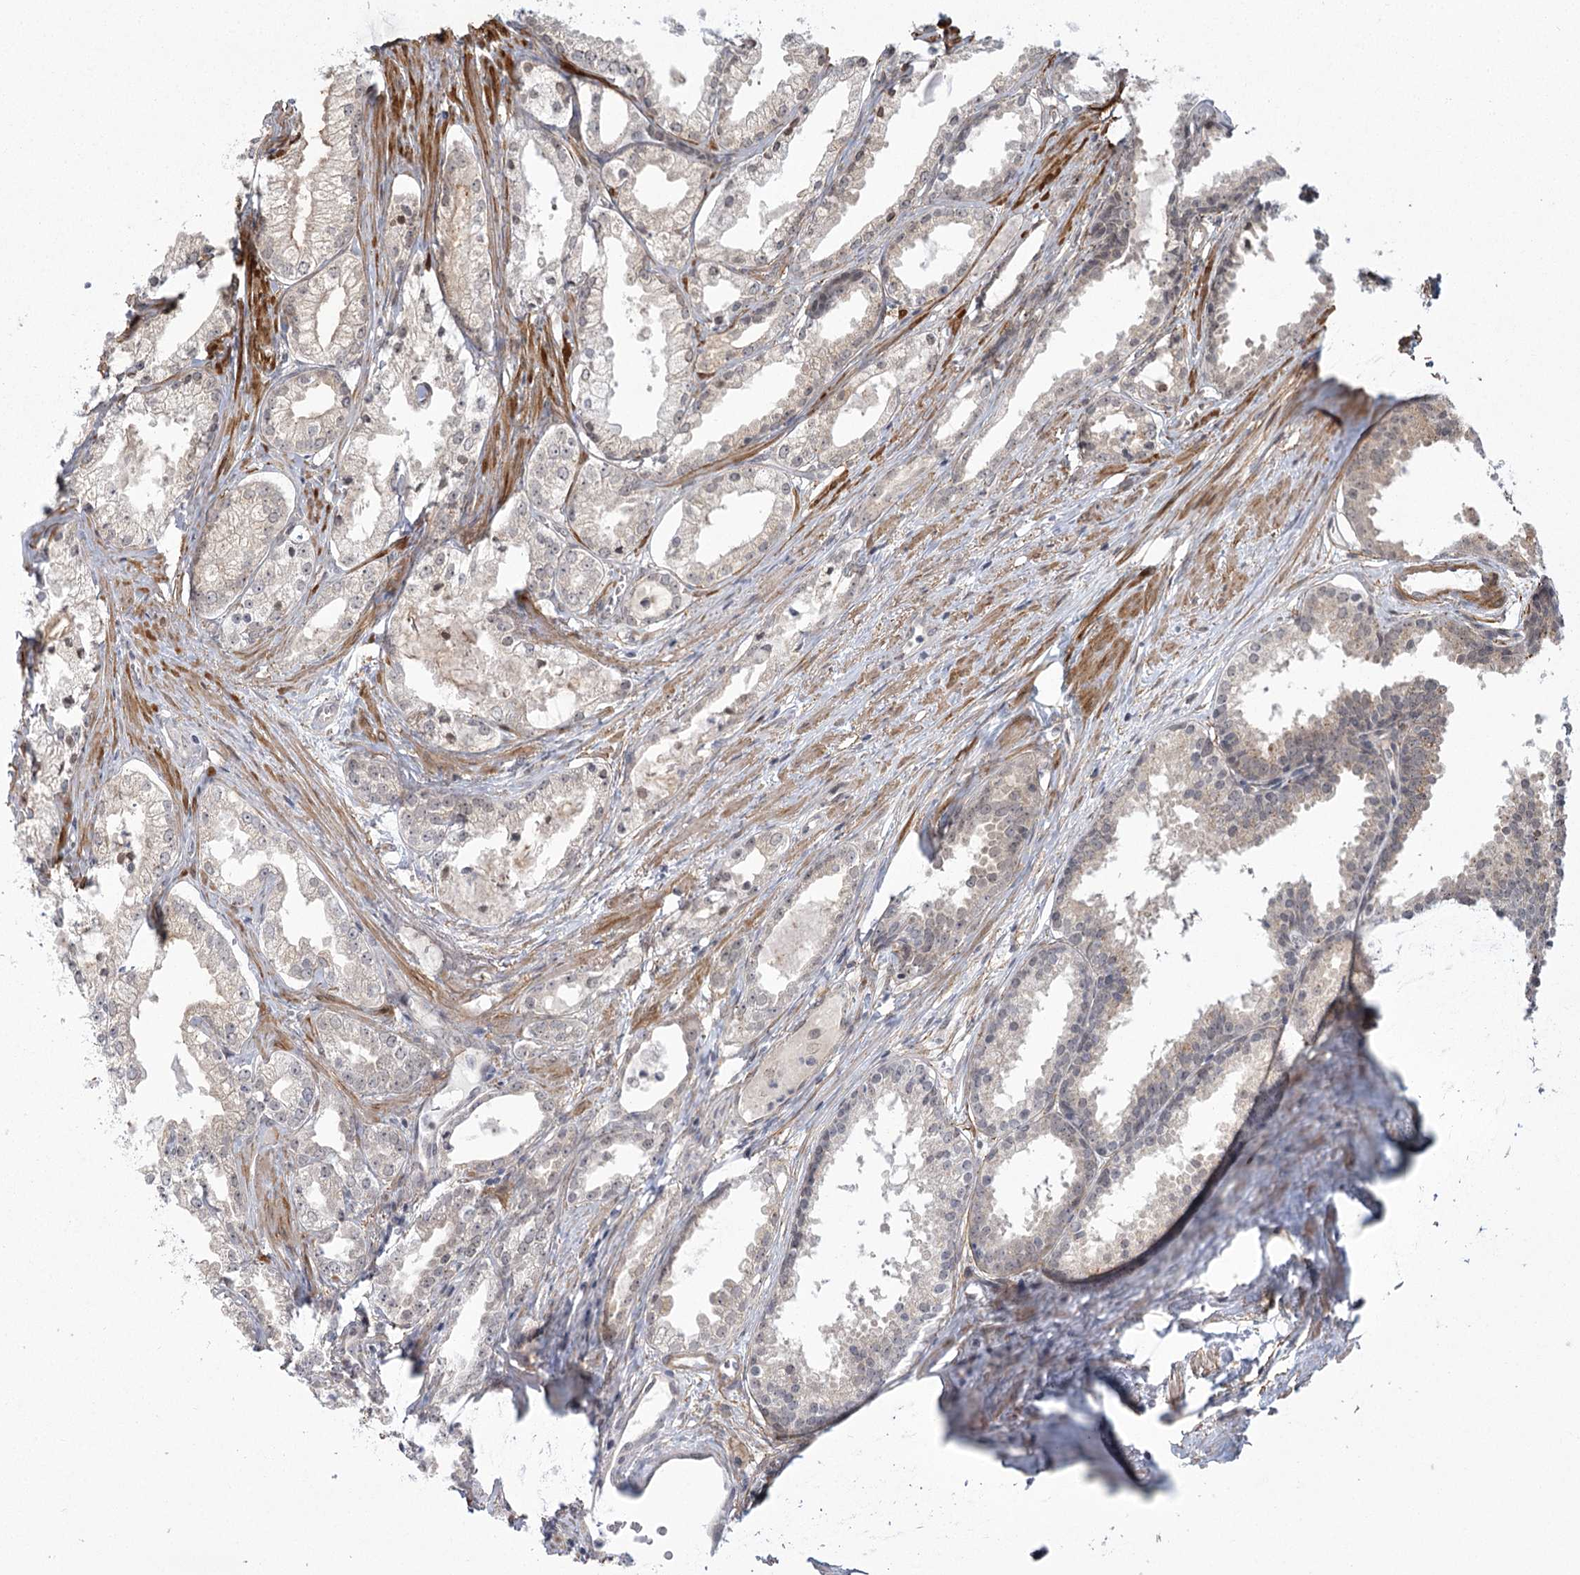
{"staining": {"intensity": "negative", "quantity": "none", "location": "none"}, "tissue": "prostate cancer", "cell_type": "Tumor cells", "image_type": "cancer", "snomed": [{"axis": "morphology", "description": "Adenocarcinoma, High grade"}, {"axis": "topography", "description": "Prostate"}], "caption": "Immunohistochemical staining of human adenocarcinoma (high-grade) (prostate) exhibits no significant positivity in tumor cells.", "gene": "MED28", "patient": {"sex": "male", "age": 68}}